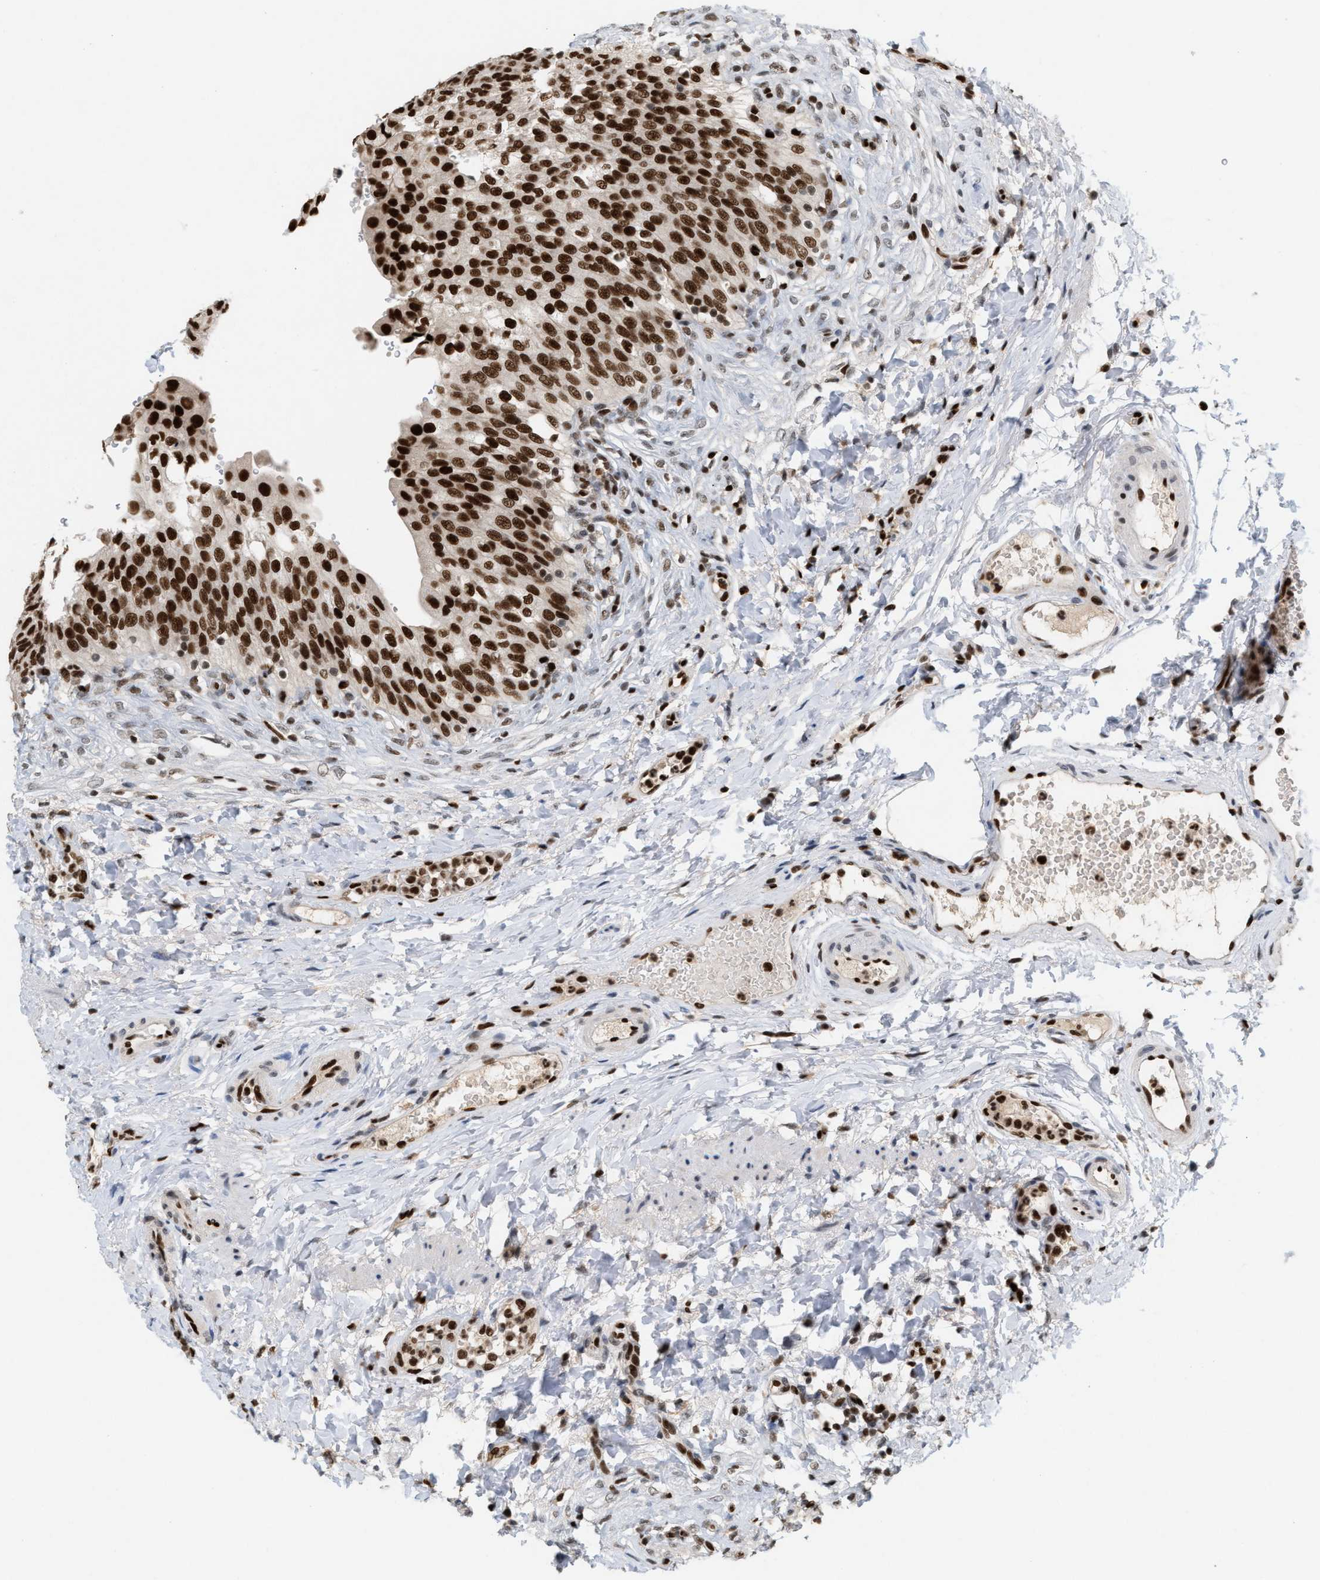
{"staining": {"intensity": "strong", "quantity": ">75%", "location": "nuclear"}, "tissue": "urinary bladder", "cell_type": "Urothelial cells", "image_type": "normal", "snomed": [{"axis": "morphology", "description": "Urothelial carcinoma, High grade"}, {"axis": "topography", "description": "Urinary bladder"}], "caption": "IHC (DAB) staining of unremarkable human urinary bladder displays strong nuclear protein expression in approximately >75% of urothelial cells. (DAB (3,3'-diaminobenzidine) IHC with brightfield microscopy, high magnification).", "gene": "C17orf49", "patient": {"sex": "male", "age": 46}}